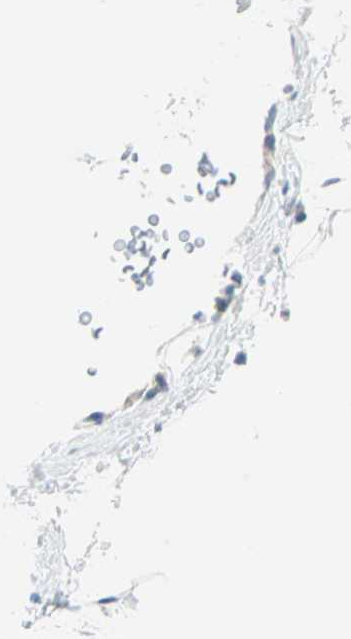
{"staining": {"intensity": "negative", "quantity": "none", "location": "none"}, "tissue": "adipose tissue", "cell_type": "Adipocytes", "image_type": "normal", "snomed": [{"axis": "morphology", "description": "Normal tissue, NOS"}, {"axis": "topography", "description": "Soft tissue"}], "caption": "Adipocytes are negative for protein expression in benign human adipose tissue. (Brightfield microscopy of DAB (3,3'-diaminobenzidine) immunohistochemistry at high magnification).", "gene": "ALDOA", "patient": {"sex": "male", "age": 72}}